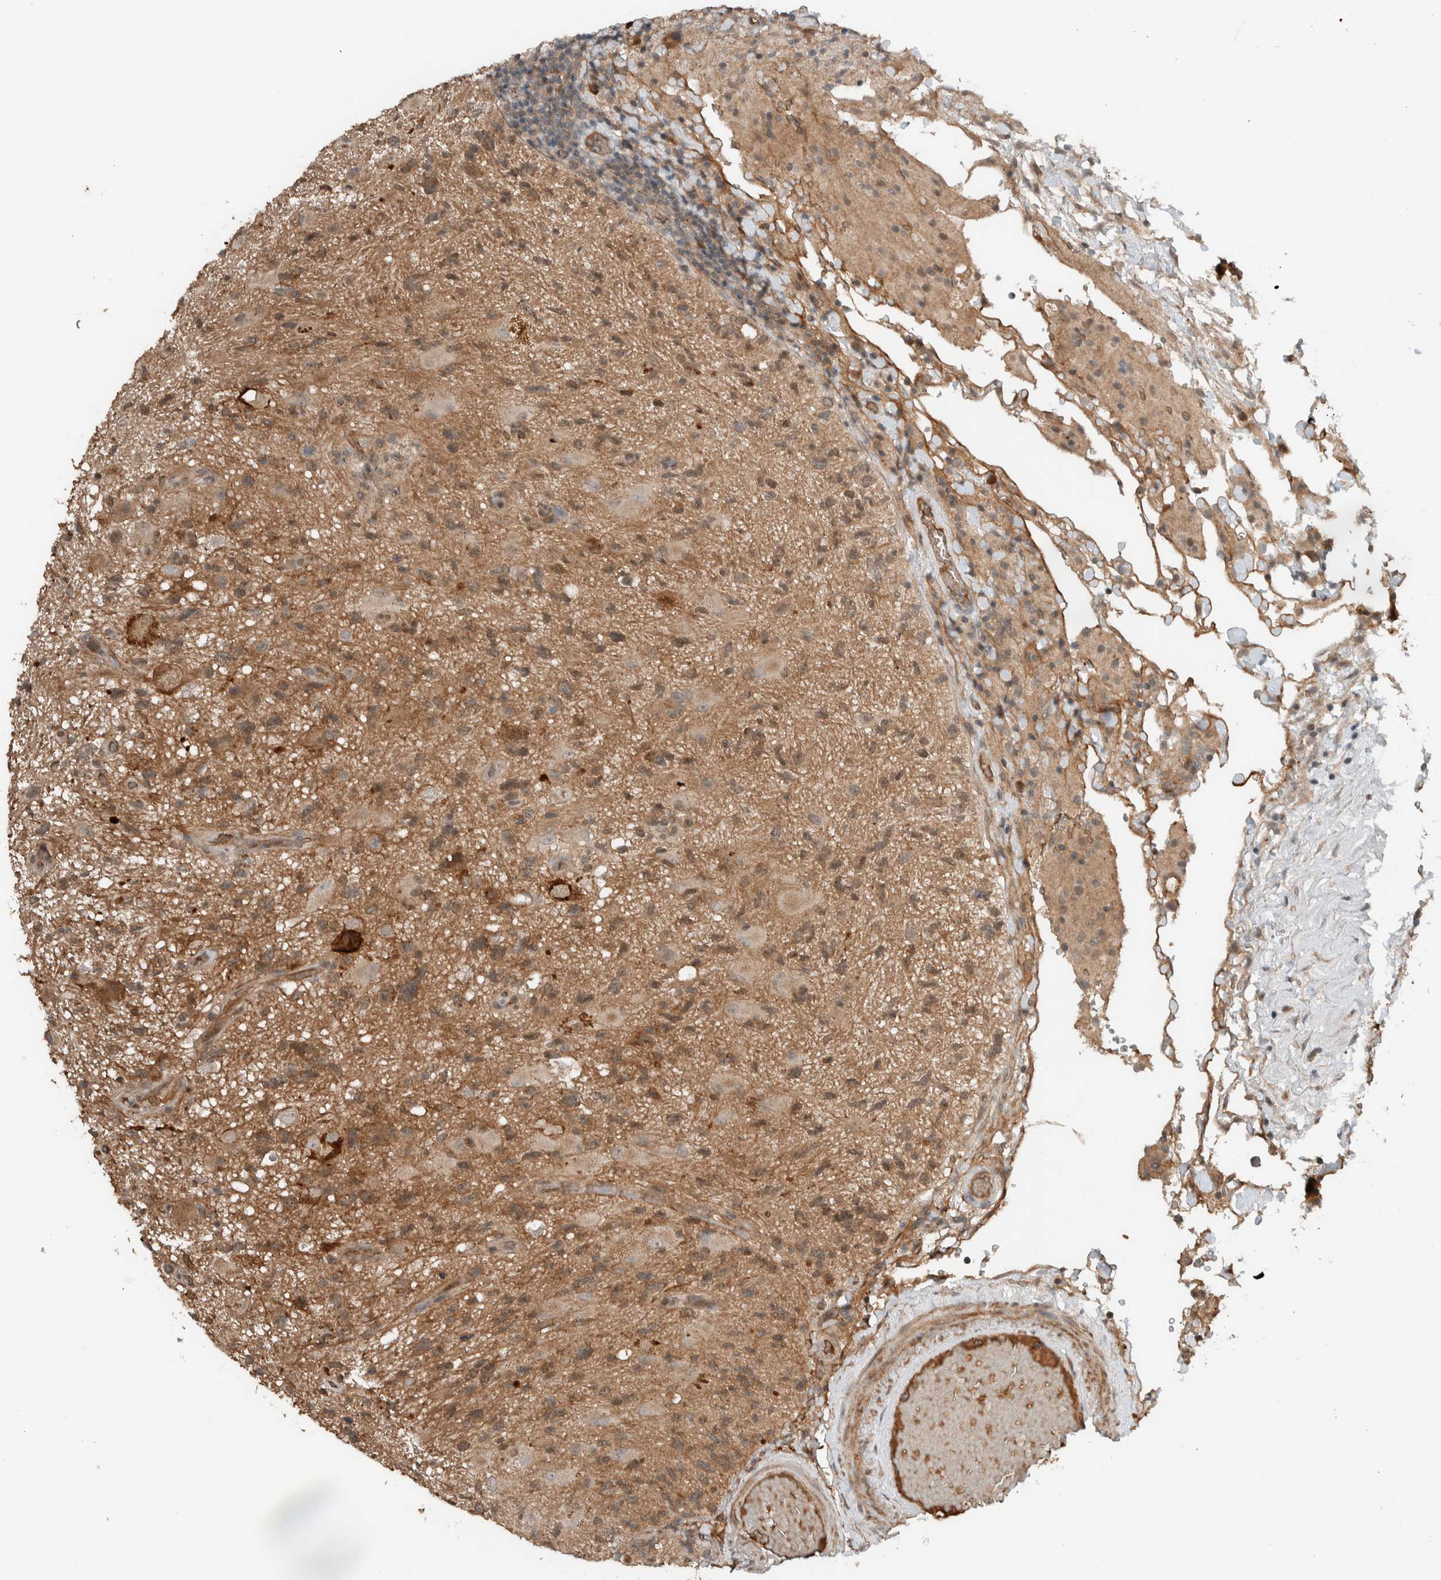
{"staining": {"intensity": "moderate", "quantity": ">75%", "location": "cytoplasmic/membranous"}, "tissue": "glioma", "cell_type": "Tumor cells", "image_type": "cancer", "snomed": [{"axis": "morphology", "description": "Glioma, malignant, High grade"}, {"axis": "topography", "description": "Brain"}], "caption": "An IHC photomicrograph of tumor tissue is shown. Protein staining in brown highlights moderate cytoplasmic/membranous positivity in glioma within tumor cells. The staining is performed using DAB (3,3'-diaminobenzidine) brown chromogen to label protein expression. The nuclei are counter-stained blue using hematoxylin.", "gene": "ARMC7", "patient": {"sex": "male", "age": 33}}